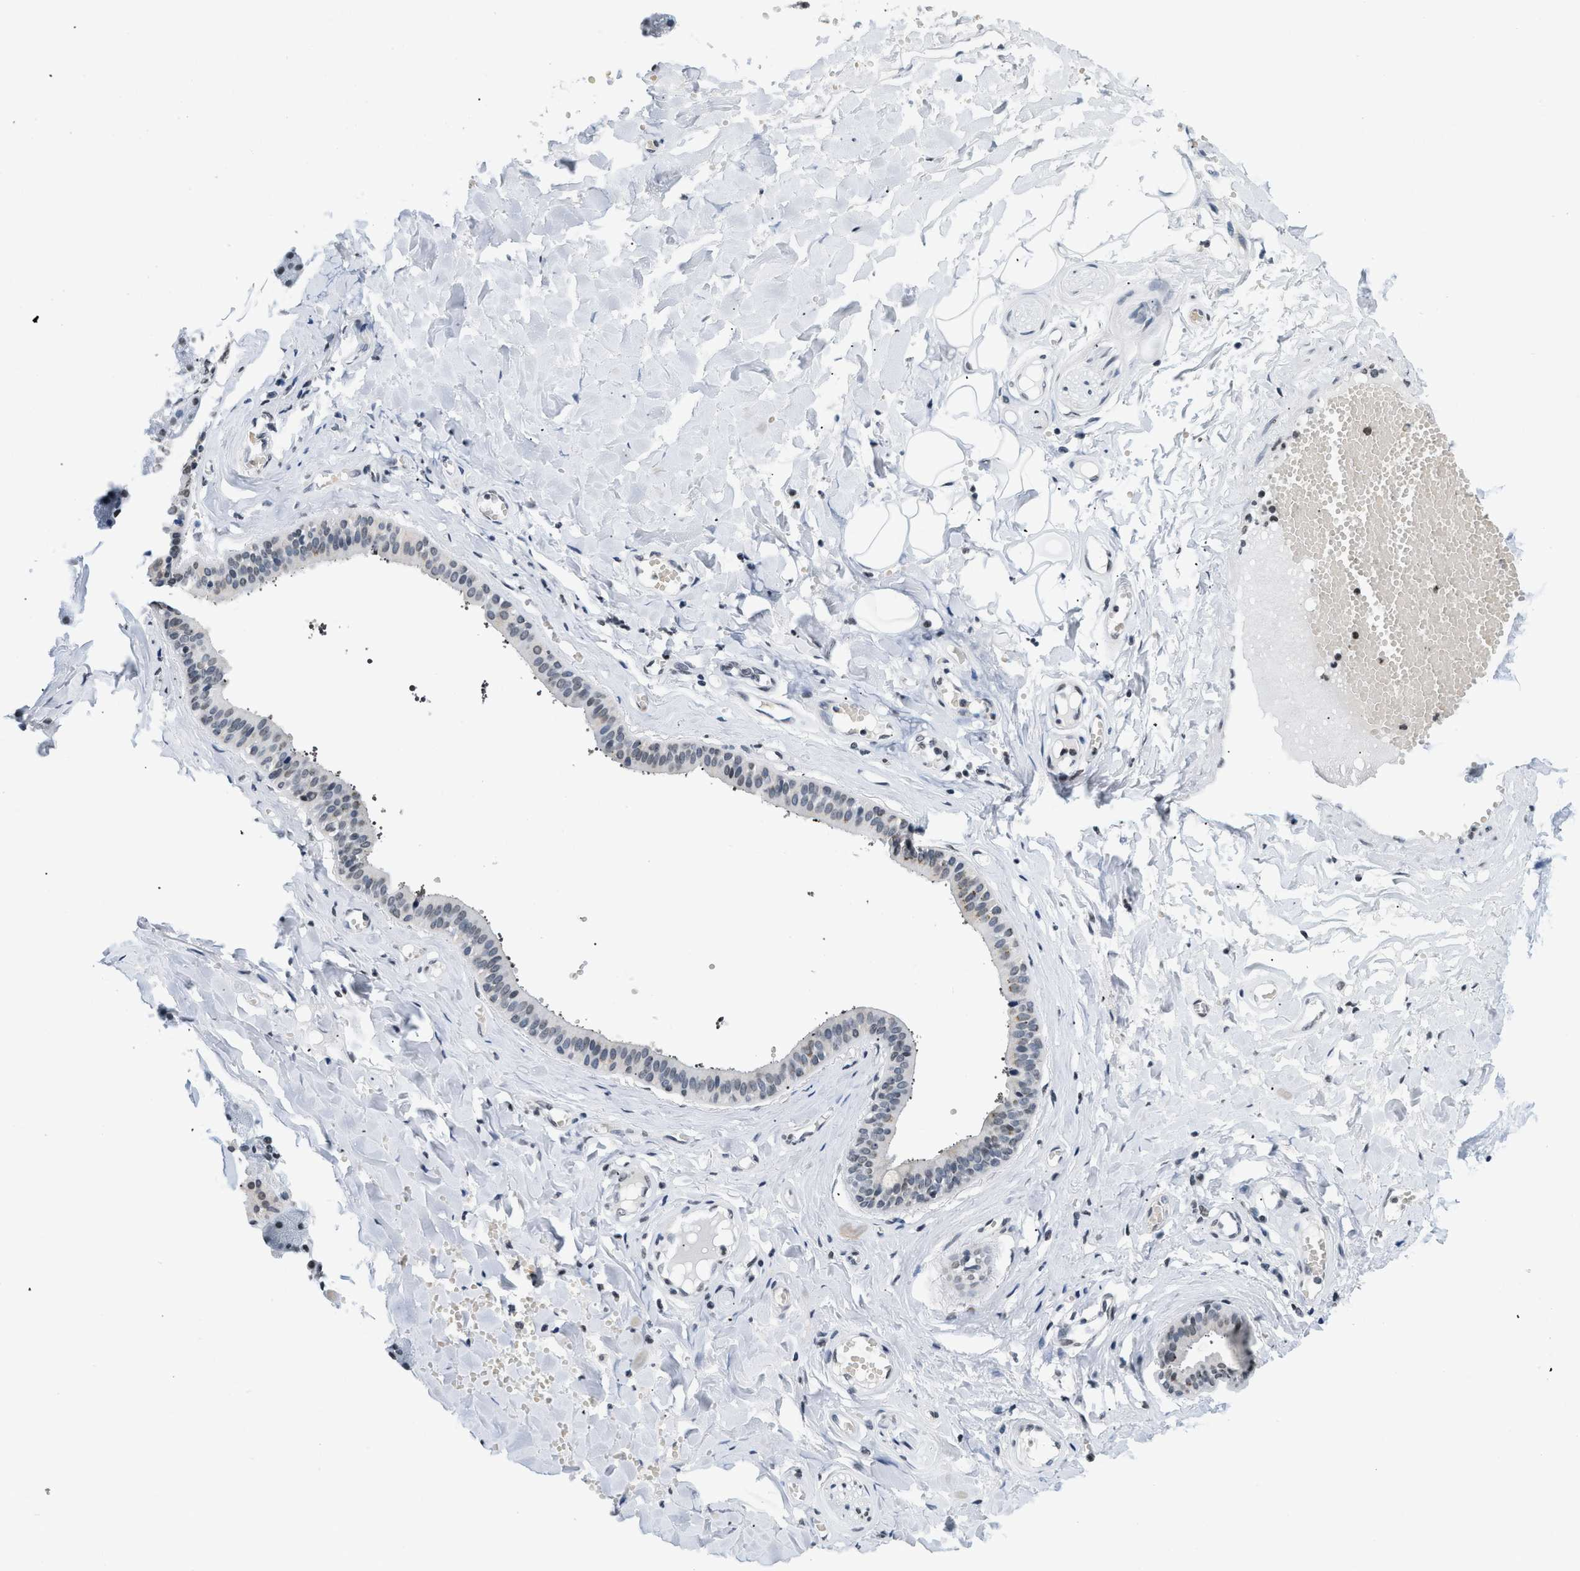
{"staining": {"intensity": "weak", "quantity": "<25%", "location": "cytoplasmic/membranous,nuclear"}, "tissue": "salivary gland", "cell_type": "Glandular cells", "image_type": "normal", "snomed": [{"axis": "morphology", "description": "Normal tissue, NOS"}, {"axis": "topography", "description": "Salivary gland"}], "caption": "This is an IHC photomicrograph of unremarkable human salivary gland. There is no expression in glandular cells.", "gene": "RAF1", "patient": {"sex": "male", "age": 62}}